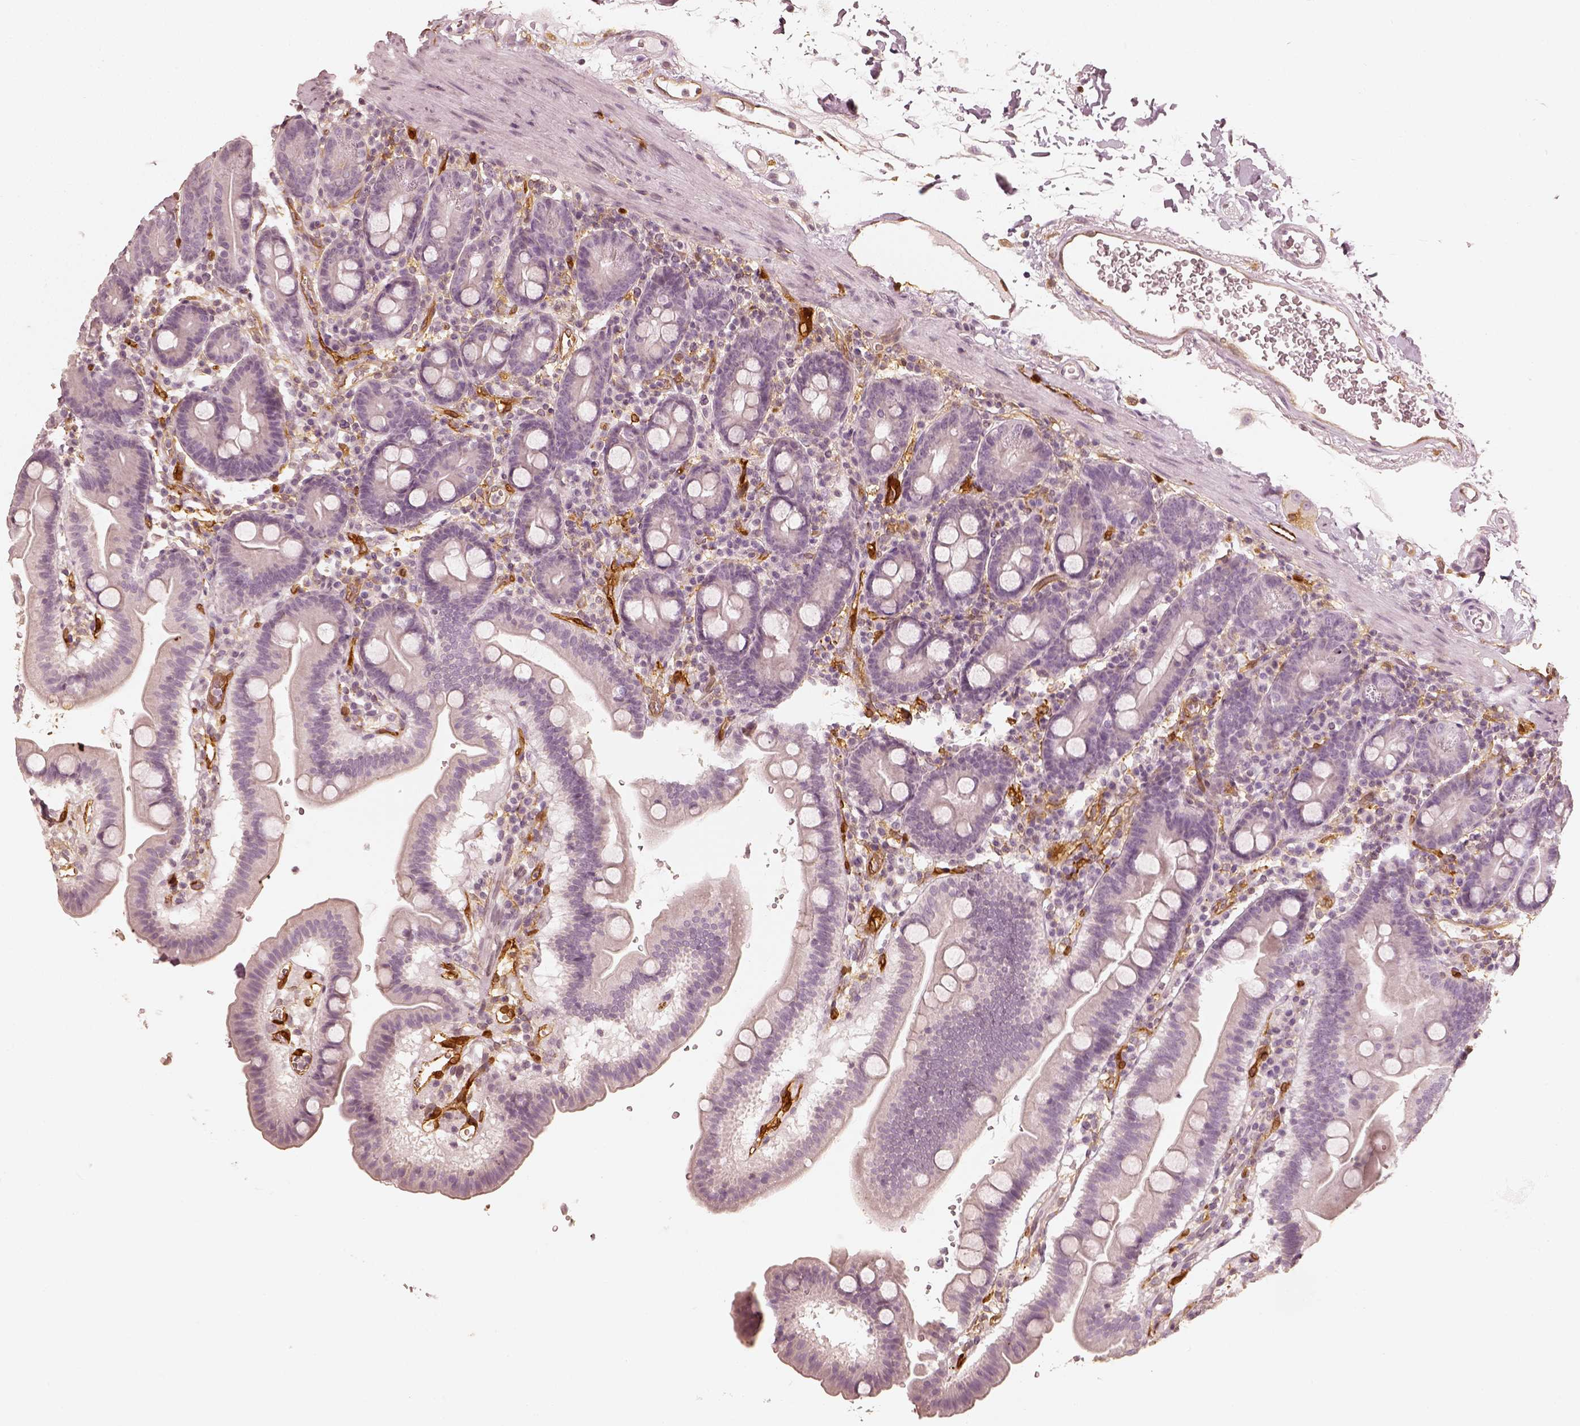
{"staining": {"intensity": "negative", "quantity": "none", "location": "none"}, "tissue": "duodenum", "cell_type": "Glandular cells", "image_type": "normal", "snomed": [{"axis": "morphology", "description": "Normal tissue, NOS"}, {"axis": "topography", "description": "Duodenum"}], "caption": "Immunohistochemistry histopathology image of unremarkable human duodenum stained for a protein (brown), which shows no positivity in glandular cells. Brightfield microscopy of immunohistochemistry stained with DAB (3,3'-diaminobenzidine) (brown) and hematoxylin (blue), captured at high magnification.", "gene": "FSCN1", "patient": {"sex": "male", "age": 59}}